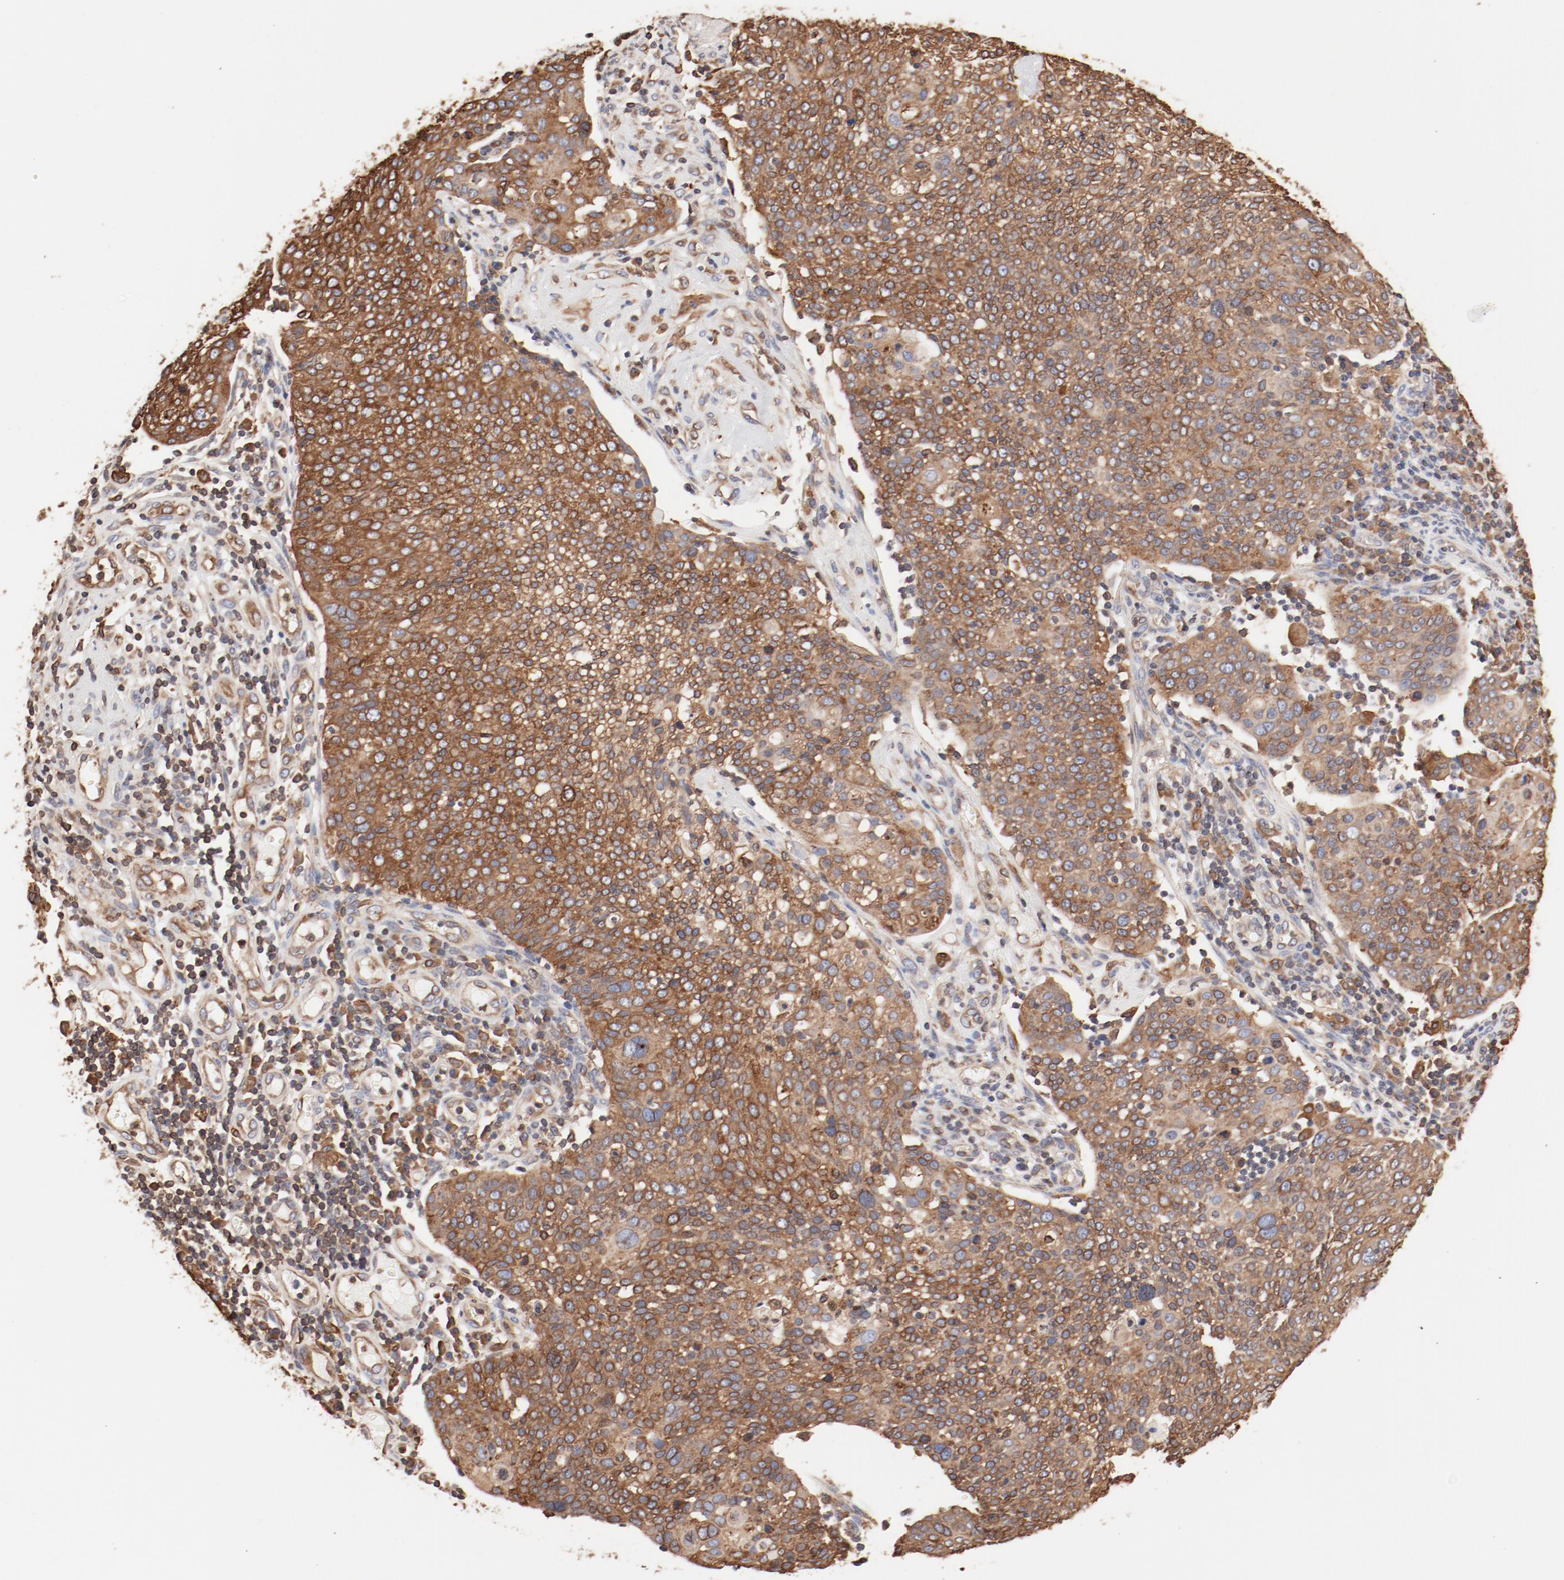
{"staining": {"intensity": "moderate", "quantity": ">75%", "location": "cytoplasmic/membranous"}, "tissue": "cervical cancer", "cell_type": "Tumor cells", "image_type": "cancer", "snomed": [{"axis": "morphology", "description": "Squamous cell carcinoma, NOS"}, {"axis": "topography", "description": "Cervix"}], "caption": "Cervical cancer tissue shows moderate cytoplasmic/membranous expression in about >75% of tumor cells", "gene": "BCAP31", "patient": {"sex": "female", "age": 40}}